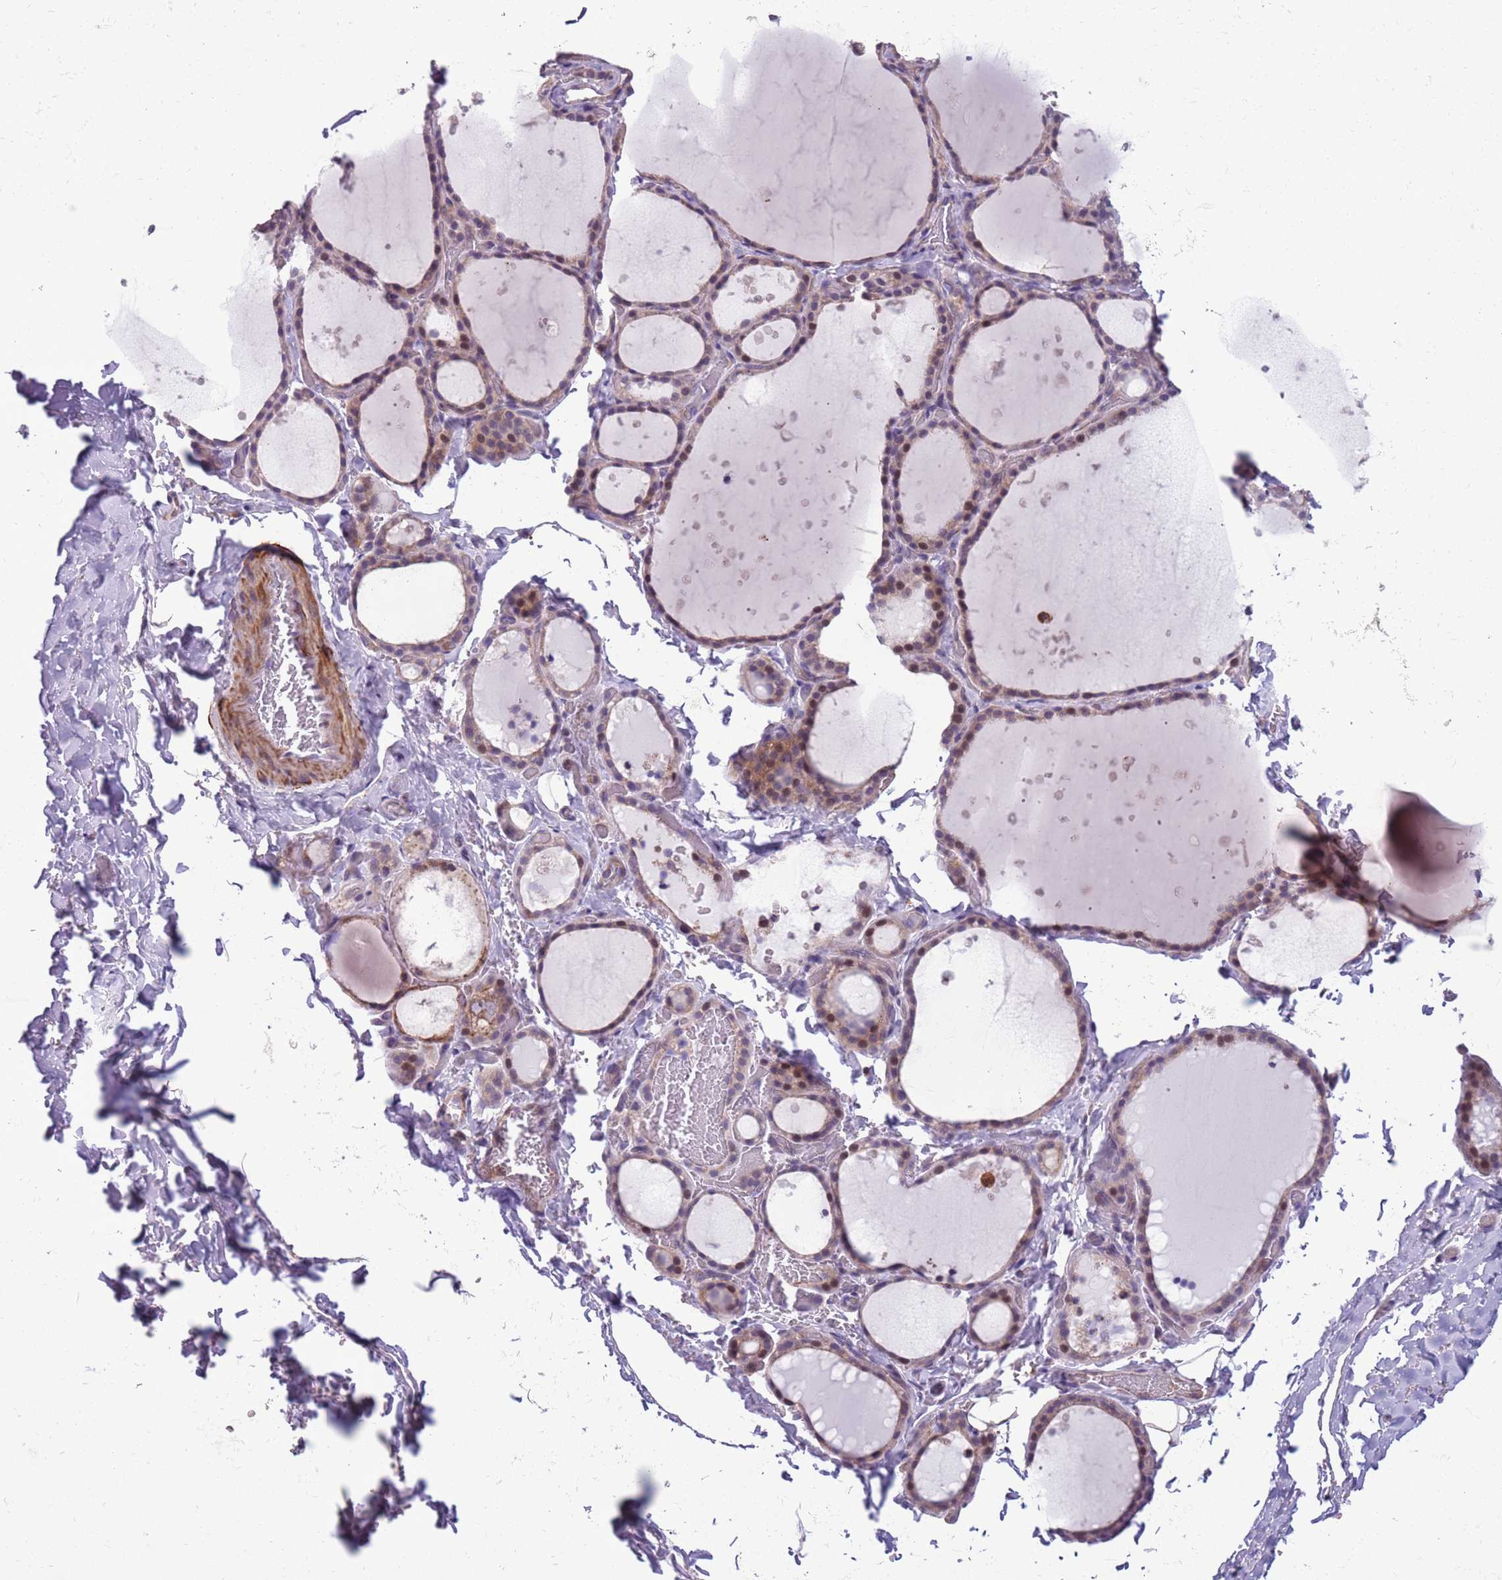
{"staining": {"intensity": "moderate", "quantity": "<25%", "location": "nuclear"}, "tissue": "thyroid gland", "cell_type": "Glandular cells", "image_type": "normal", "snomed": [{"axis": "morphology", "description": "Normal tissue, NOS"}, {"axis": "topography", "description": "Thyroid gland"}], "caption": "Brown immunohistochemical staining in benign human thyroid gland demonstrates moderate nuclear staining in about <25% of glandular cells.", "gene": "JAML", "patient": {"sex": "female", "age": 44}}